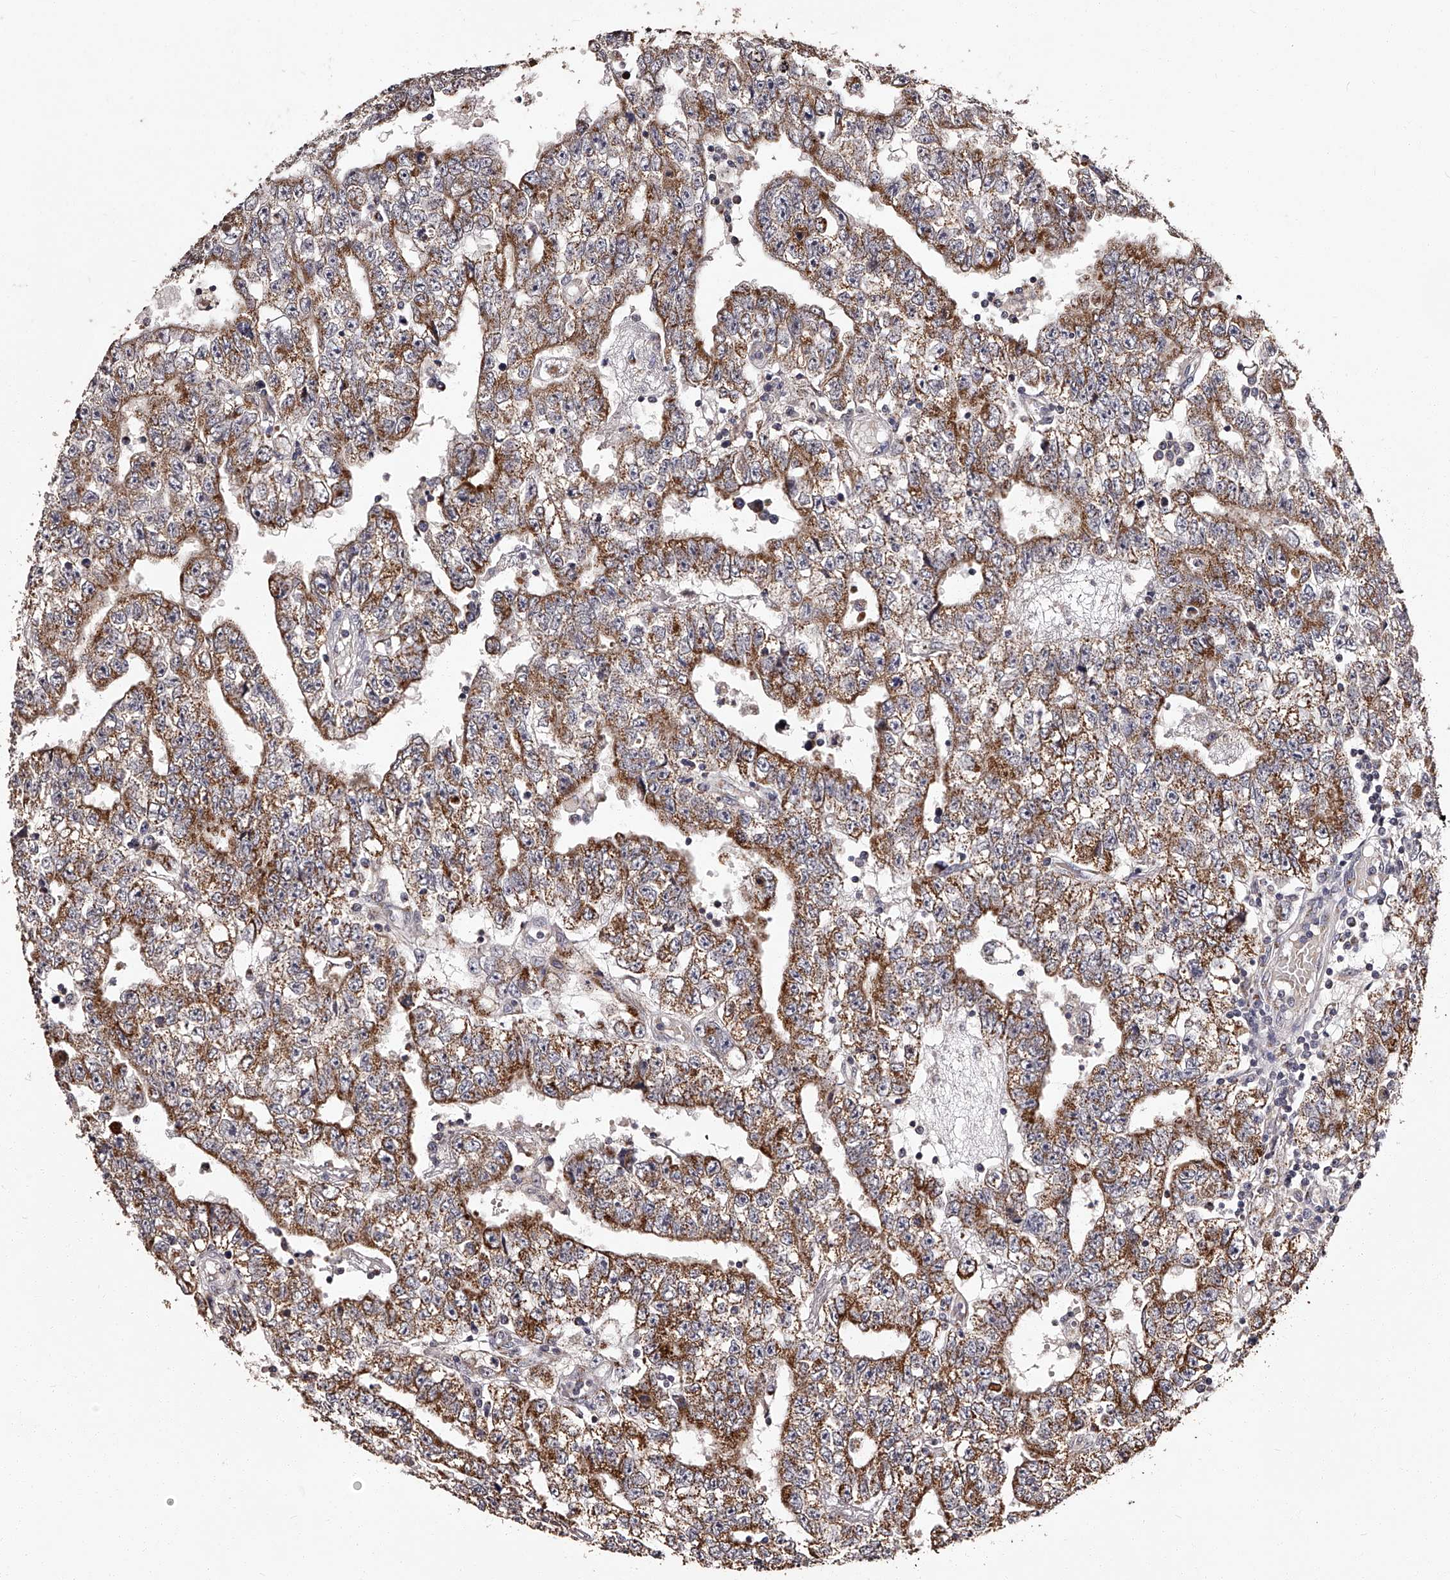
{"staining": {"intensity": "strong", "quantity": ">75%", "location": "cytoplasmic/membranous"}, "tissue": "testis cancer", "cell_type": "Tumor cells", "image_type": "cancer", "snomed": [{"axis": "morphology", "description": "Carcinoma, Embryonal, NOS"}, {"axis": "topography", "description": "Testis"}], "caption": "Human embryonal carcinoma (testis) stained with a protein marker shows strong staining in tumor cells.", "gene": "RSC1A1", "patient": {"sex": "male", "age": 25}}